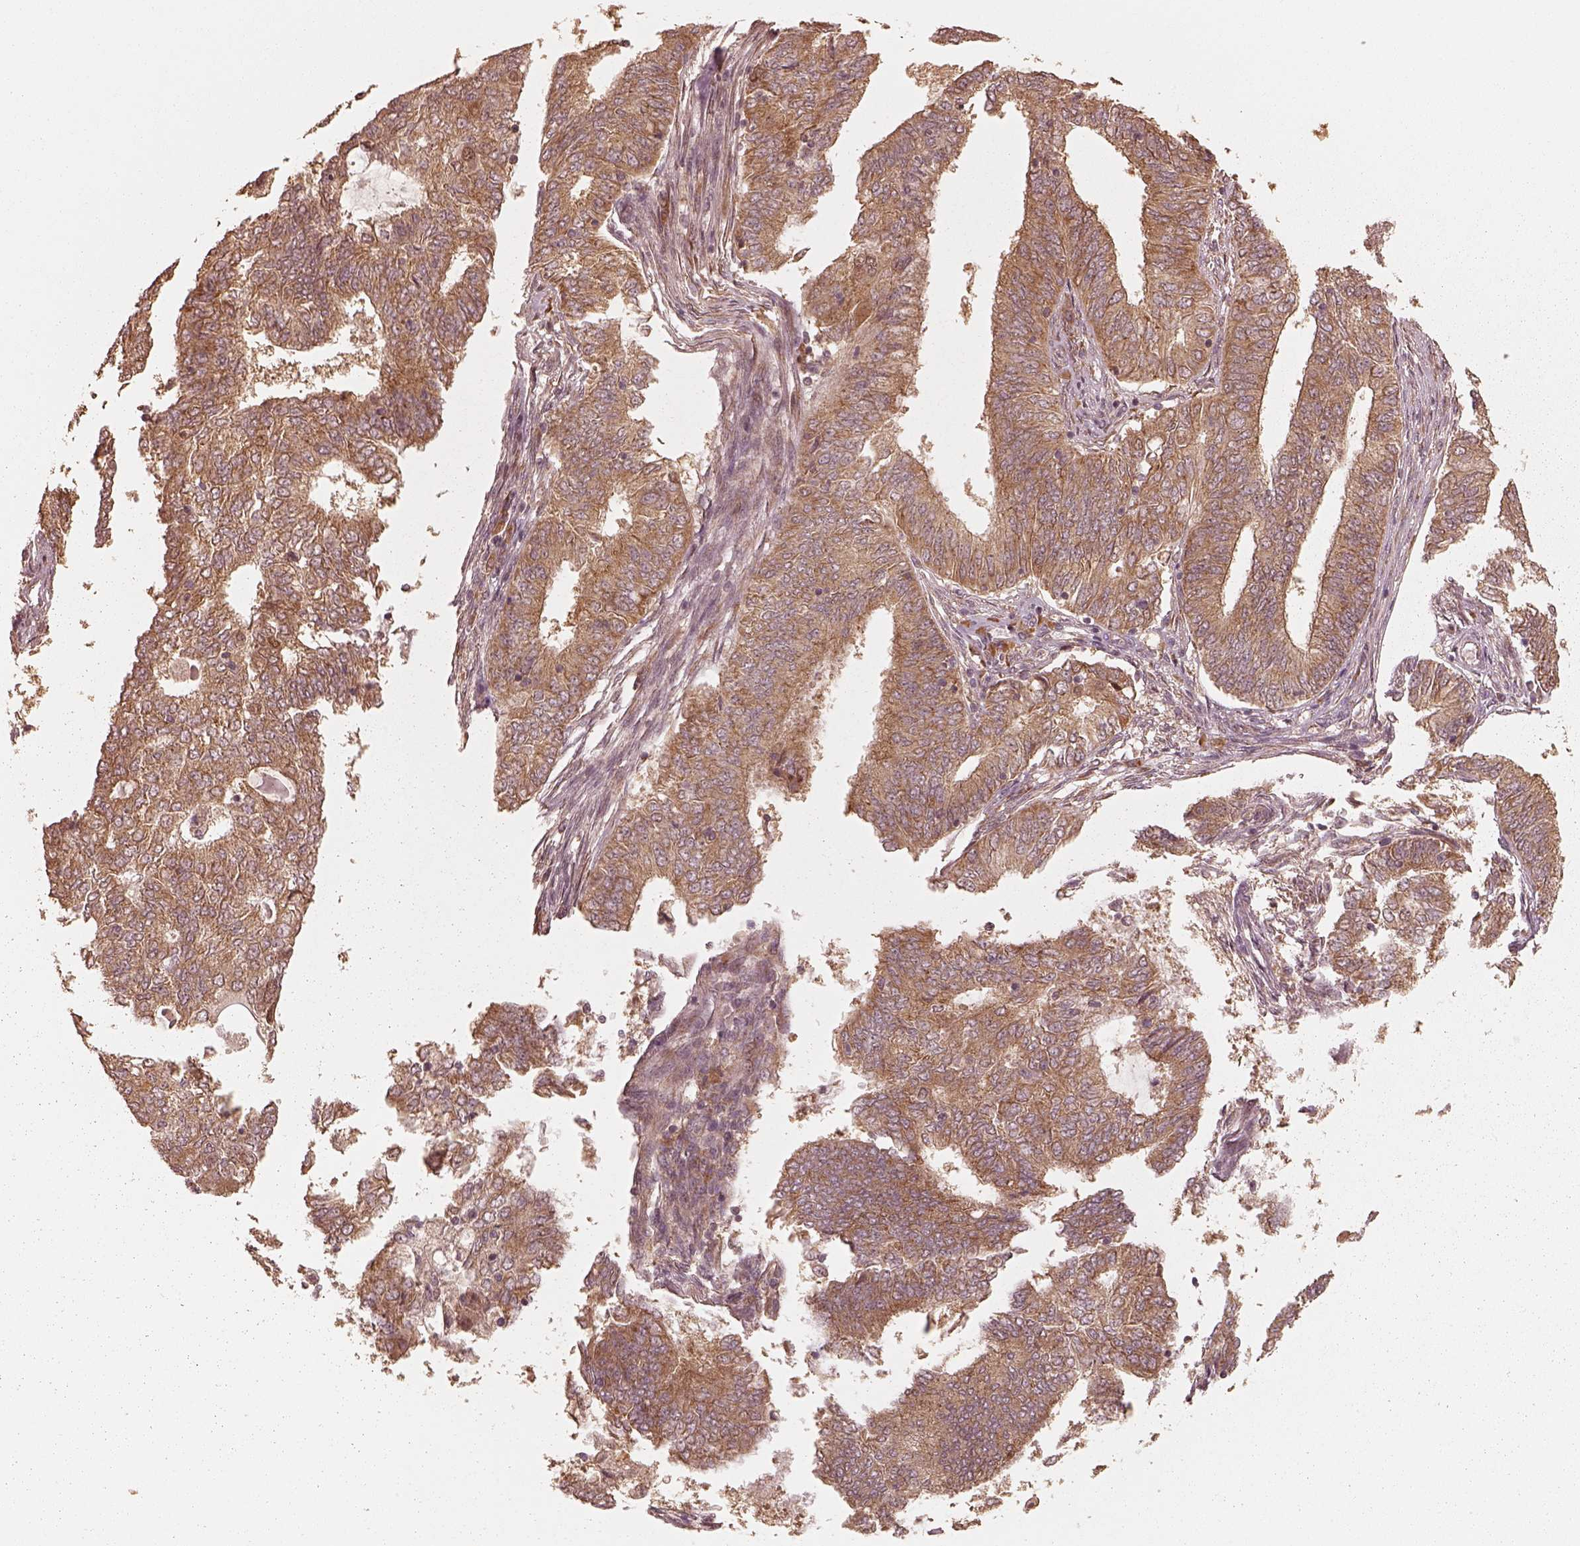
{"staining": {"intensity": "moderate", "quantity": ">75%", "location": "cytoplasmic/membranous"}, "tissue": "endometrial cancer", "cell_type": "Tumor cells", "image_type": "cancer", "snomed": [{"axis": "morphology", "description": "Adenocarcinoma, NOS"}, {"axis": "topography", "description": "Endometrium"}], "caption": "Immunohistochemical staining of human adenocarcinoma (endometrial) exhibits medium levels of moderate cytoplasmic/membranous expression in about >75% of tumor cells. Using DAB (brown) and hematoxylin (blue) stains, captured at high magnification using brightfield microscopy.", "gene": "DNAJC25", "patient": {"sex": "female", "age": 62}}